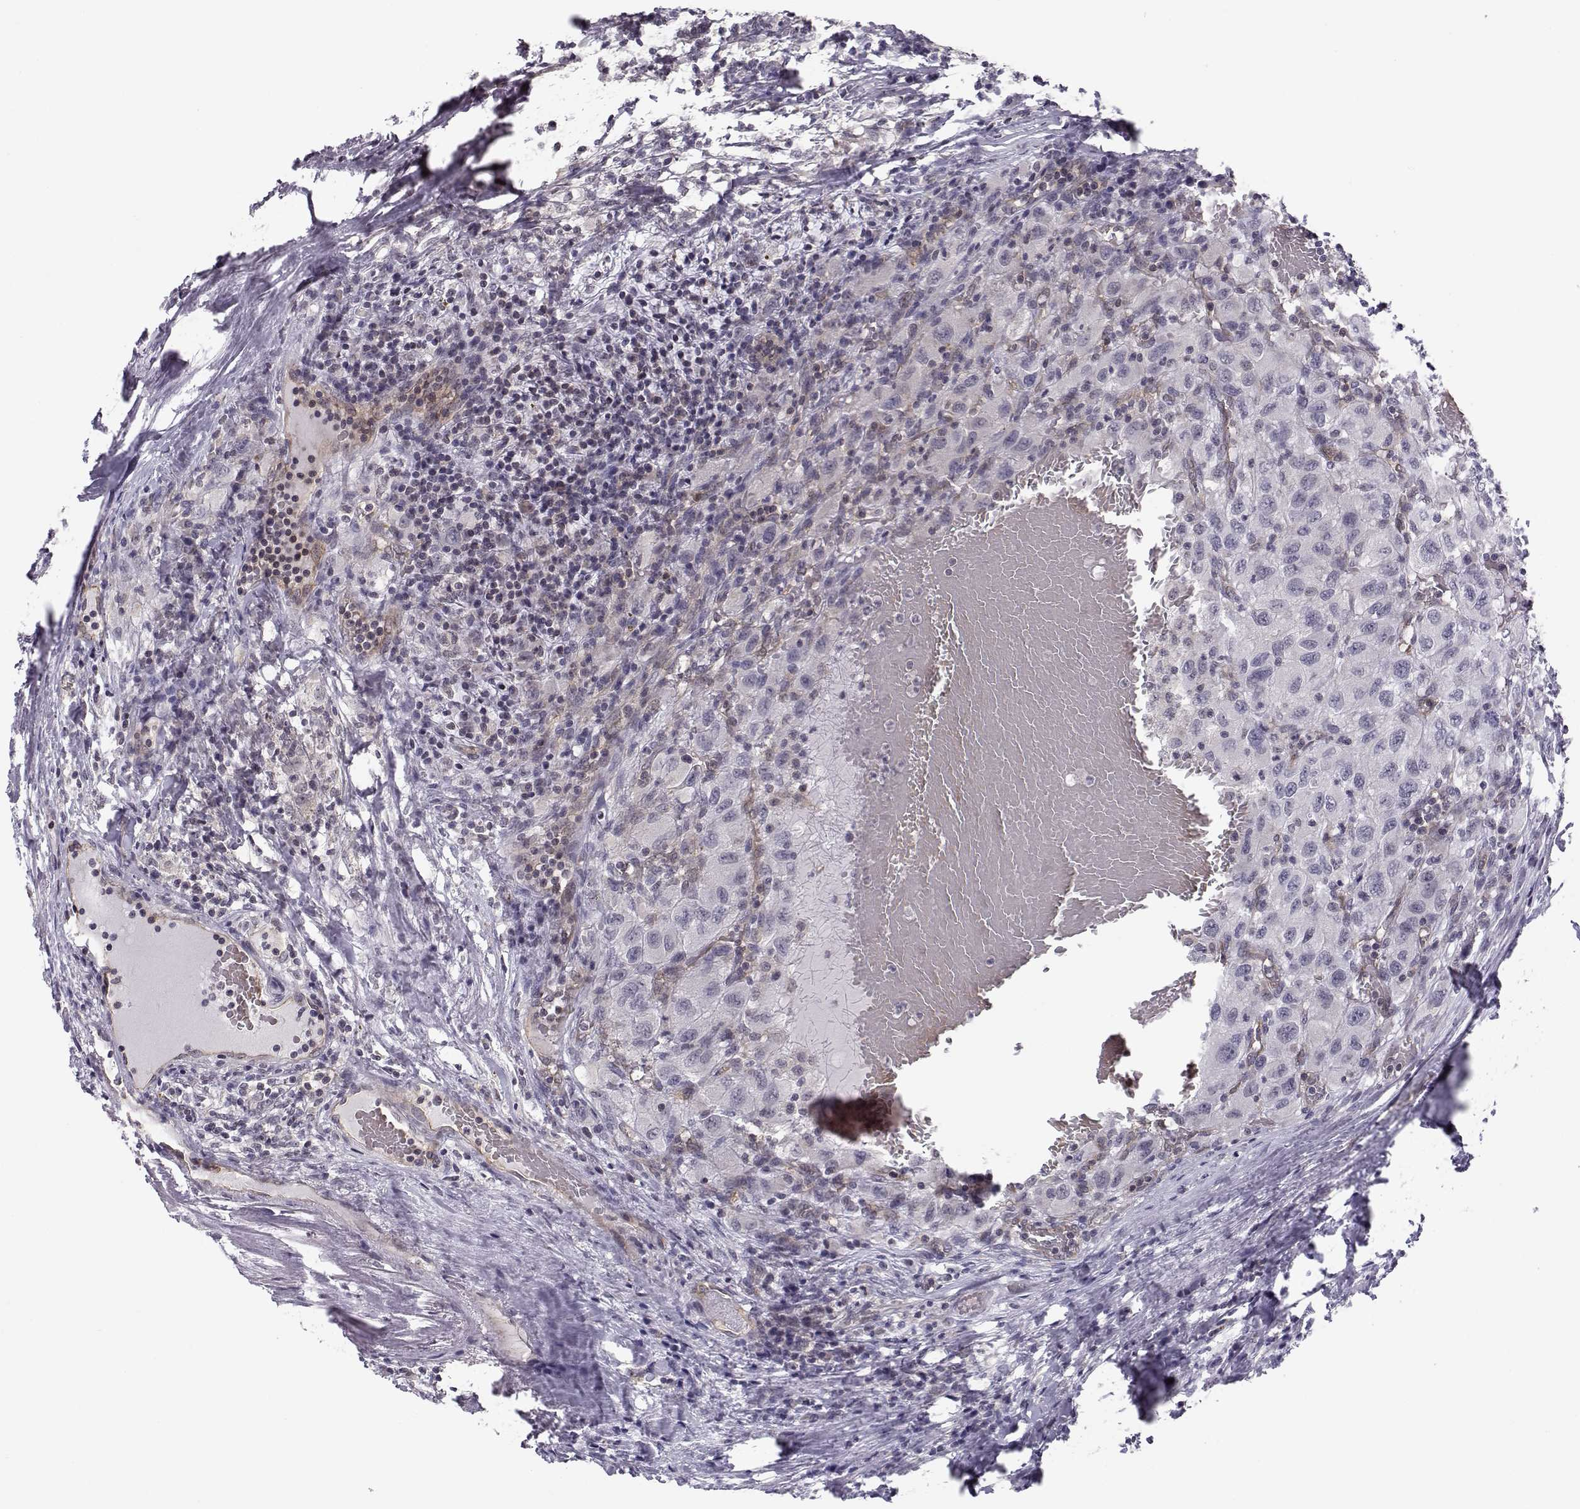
{"staining": {"intensity": "negative", "quantity": "none", "location": "none"}, "tissue": "renal cancer", "cell_type": "Tumor cells", "image_type": "cancer", "snomed": [{"axis": "morphology", "description": "Adenocarcinoma, NOS"}, {"axis": "topography", "description": "Kidney"}], "caption": "IHC of renal adenocarcinoma displays no expression in tumor cells. (IHC, brightfield microscopy, high magnification).", "gene": "KIF13B", "patient": {"sex": "female", "age": 67}}